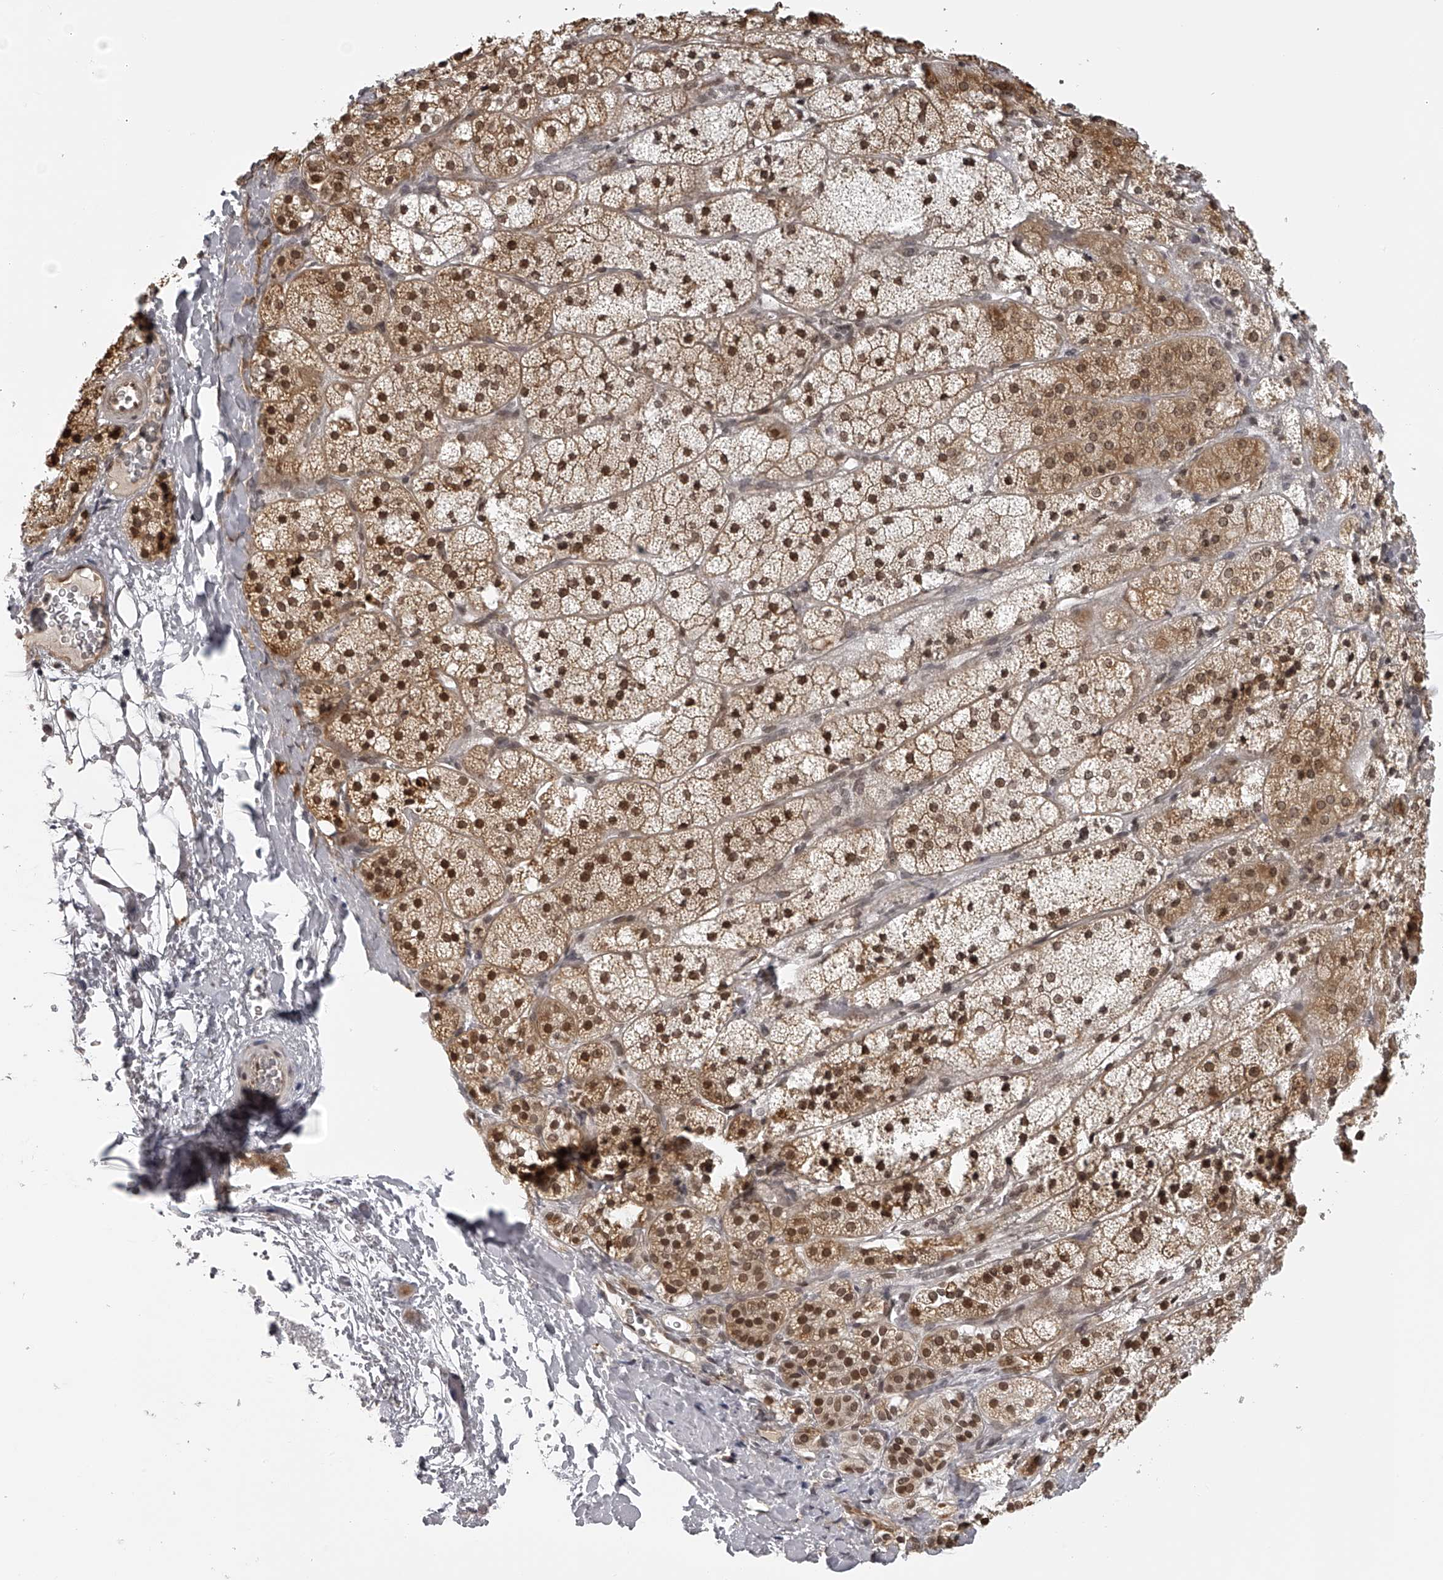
{"staining": {"intensity": "strong", "quantity": "25%-75%", "location": "cytoplasmic/membranous,nuclear"}, "tissue": "adrenal gland", "cell_type": "Glandular cells", "image_type": "normal", "snomed": [{"axis": "morphology", "description": "Normal tissue, NOS"}, {"axis": "topography", "description": "Adrenal gland"}], "caption": "Immunohistochemical staining of normal adrenal gland demonstrates strong cytoplasmic/membranous,nuclear protein expression in approximately 25%-75% of glandular cells.", "gene": "ODF2L", "patient": {"sex": "female", "age": 44}}